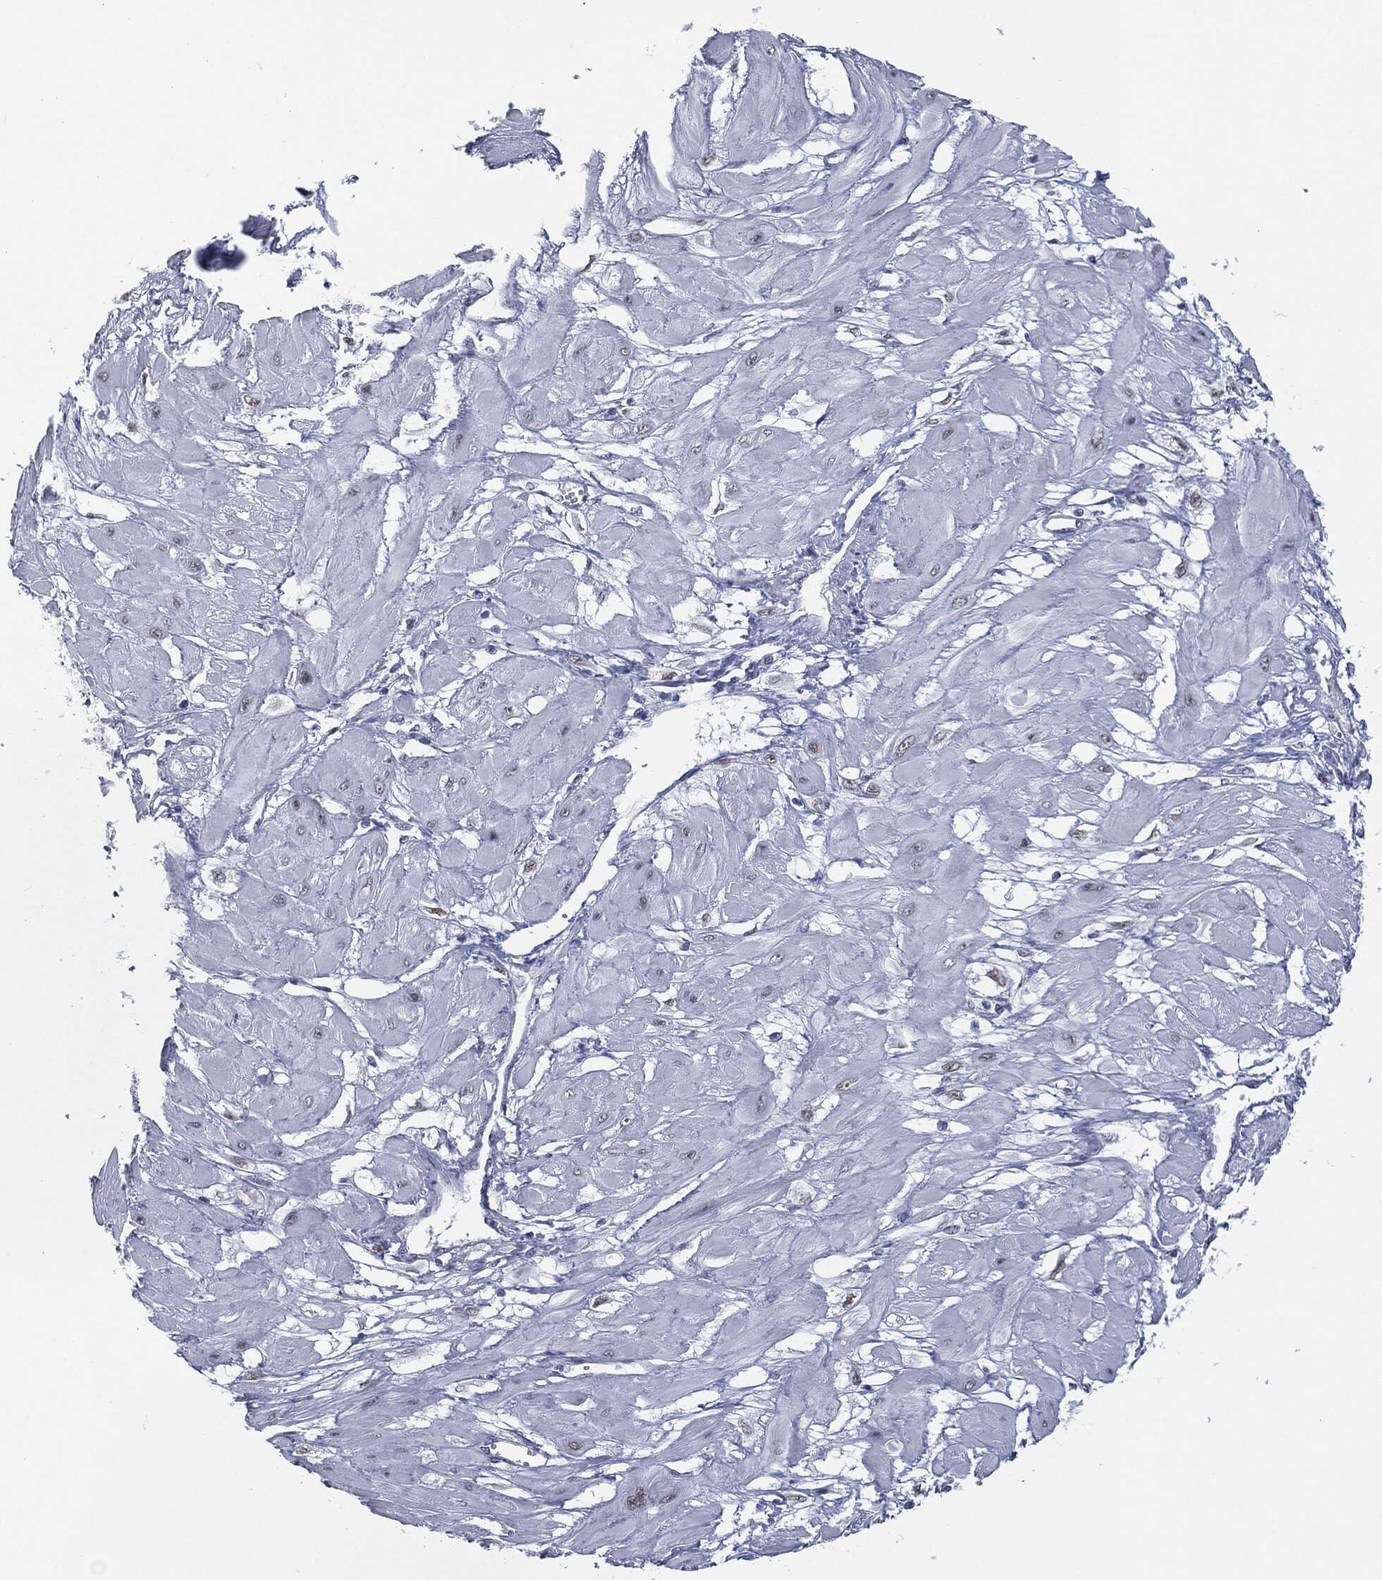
{"staining": {"intensity": "negative", "quantity": "none", "location": "none"}, "tissue": "cervical cancer", "cell_type": "Tumor cells", "image_type": "cancer", "snomed": [{"axis": "morphology", "description": "Squamous cell carcinoma, NOS"}, {"axis": "topography", "description": "Cervix"}], "caption": "This is an immunohistochemistry (IHC) histopathology image of human cervical cancer (squamous cell carcinoma). There is no positivity in tumor cells.", "gene": "PROM1", "patient": {"sex": "female", "age": 34}}